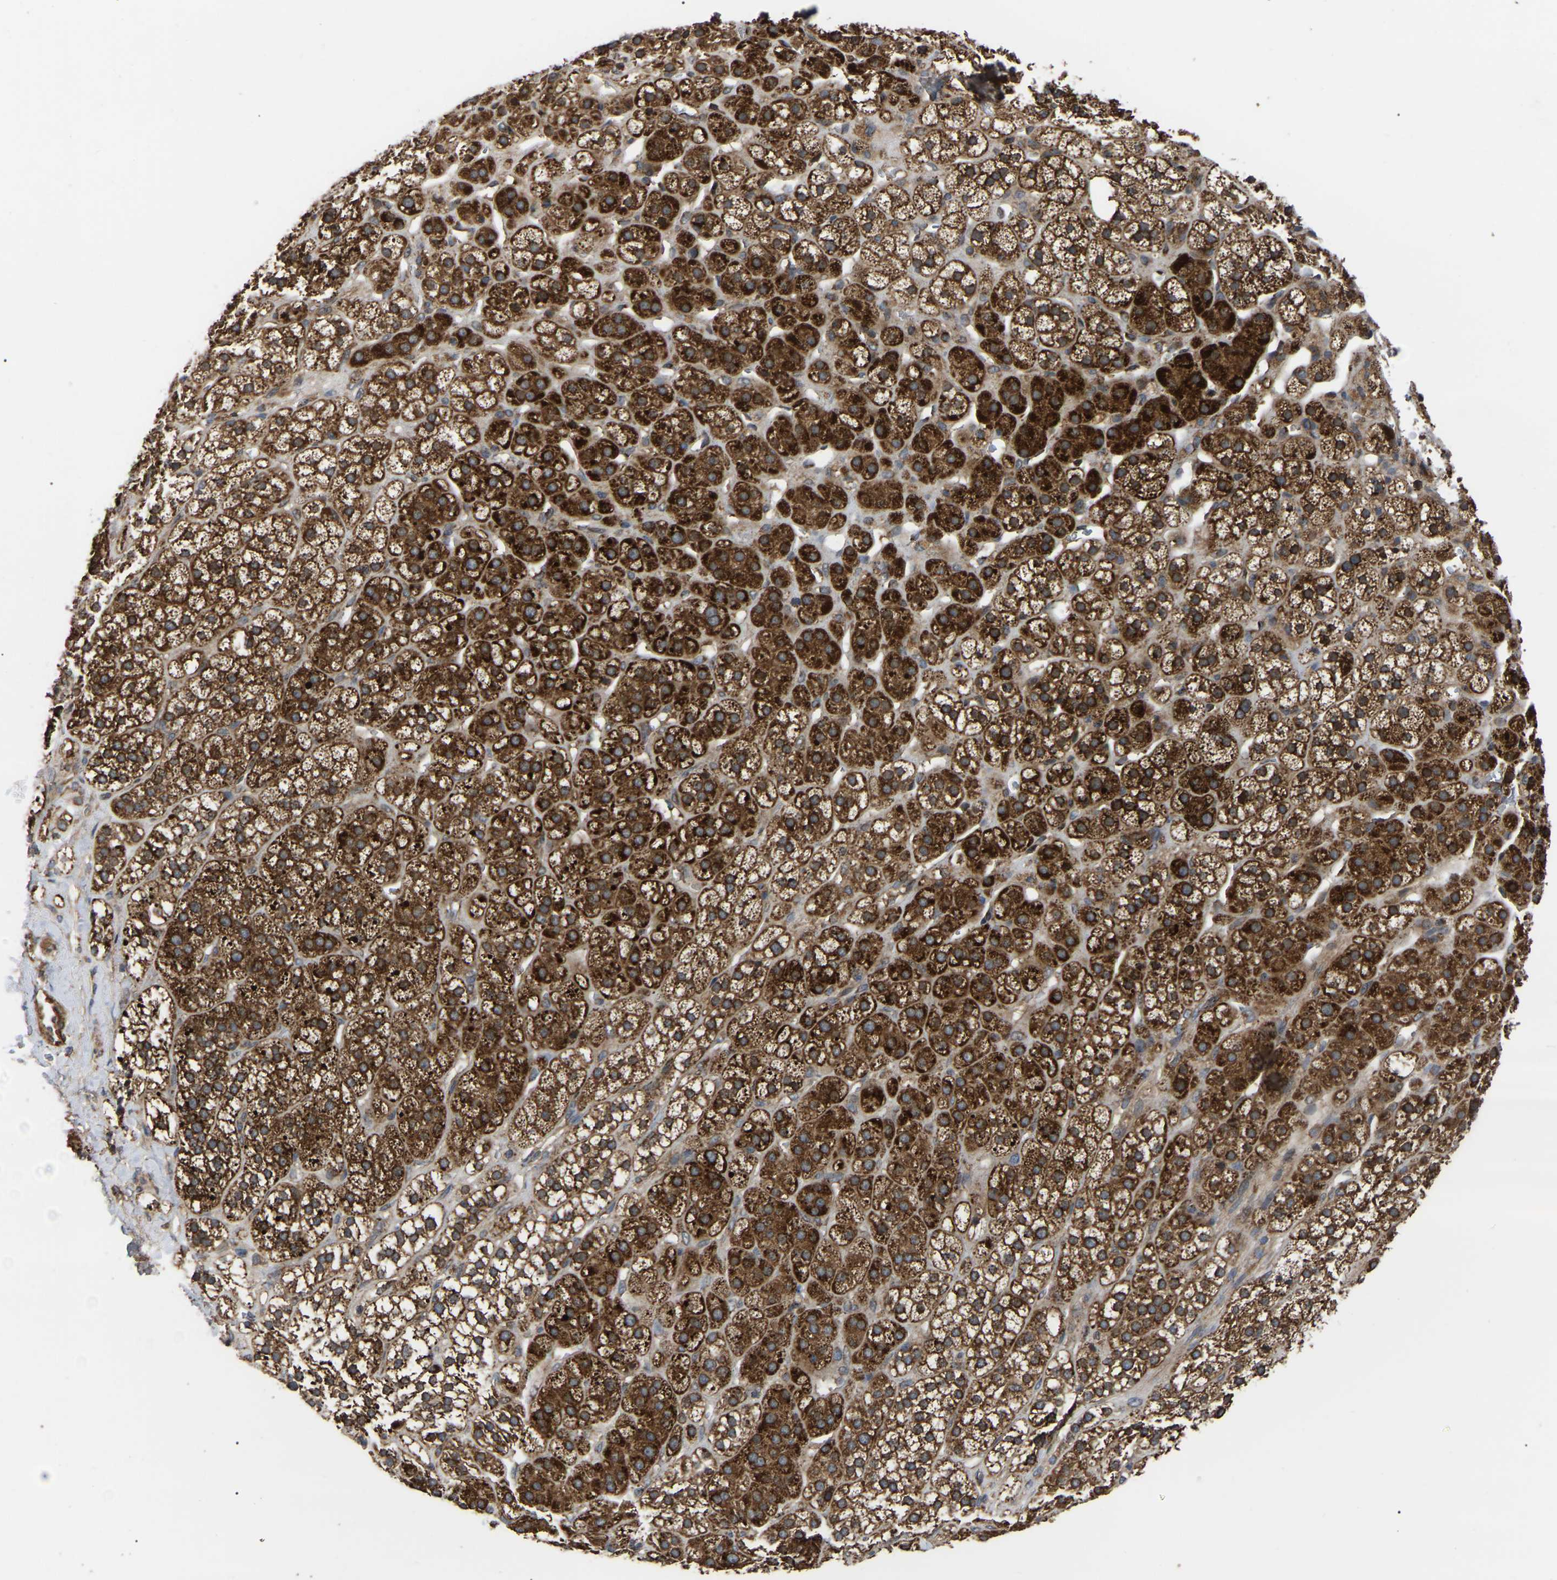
{"staining": {"intensity": "strong", "quantity": ">75%", "location": "cytoplasmic/membranous"}, "tissue": "adrenal gland", "cell_type": "Glandular cells", "image_type": "normal", "snomed": [{"axis": "morphology", "description": "Normal tissue, NOS"}, {"axis": "topography", "description": "Adrenal gland"}], "caption": "A histopathology image of adrenal gland stained for a protein shows strong cytoplasmic/membranous brown staining in glandular cells.", "gene": "GCC1", "patient": {"sex": "male", "age": 56}}